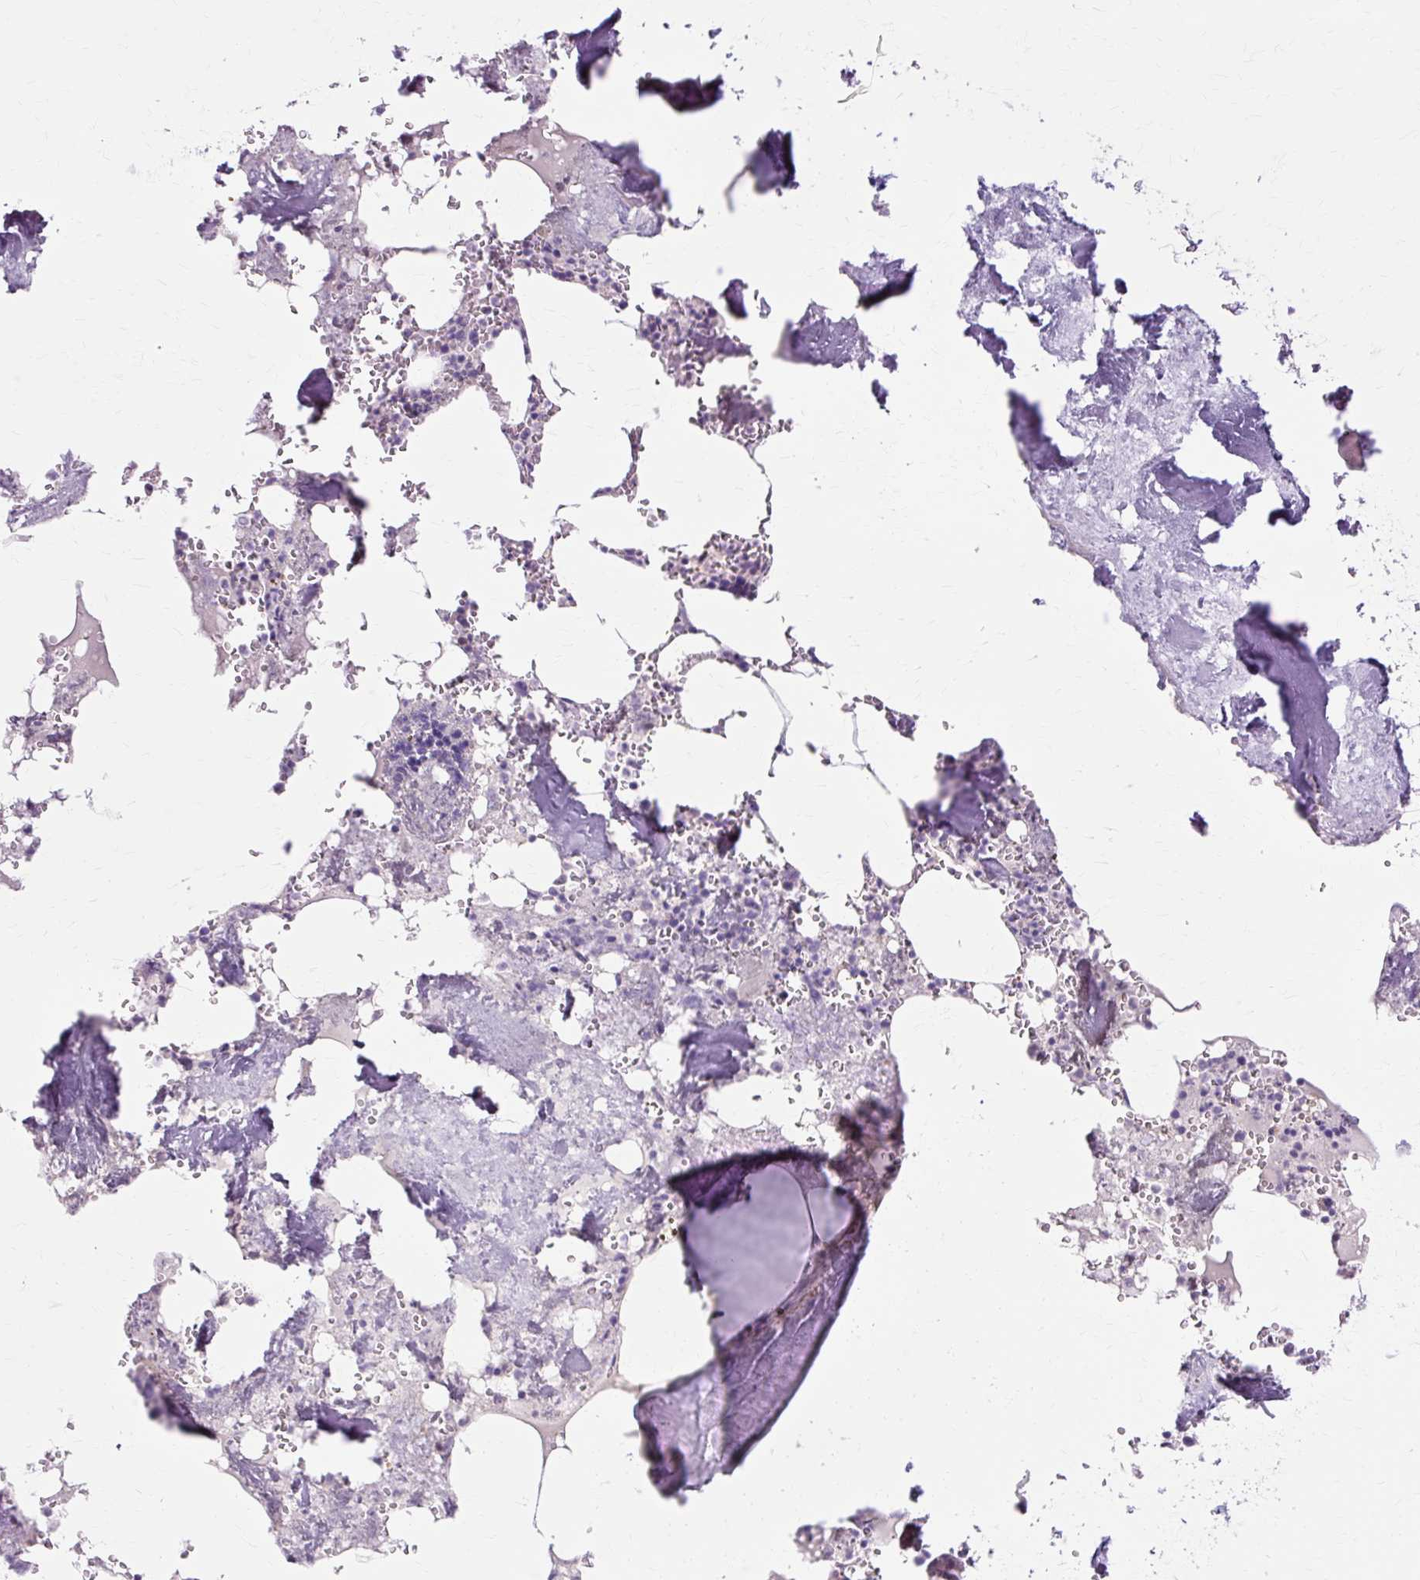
{"staining": {"intensity": "negative", "quantity": "none", "location": "none"}, "tissue": "bone marrow", "cell_type": "Hematopoietic cells", "image_type": "normal", "snomed": [{"axis": "morphology", "description": "Normal tissue, NOS"}, {"axis": "topography", "description": "Bone marrow"}], "caption": "The immunohistochemistry photomicrograph has no significant expression in hematopoietic cells of bone marrow.", "gene": "ZNF35", "patient": {"sex": "male", "age": 54}}